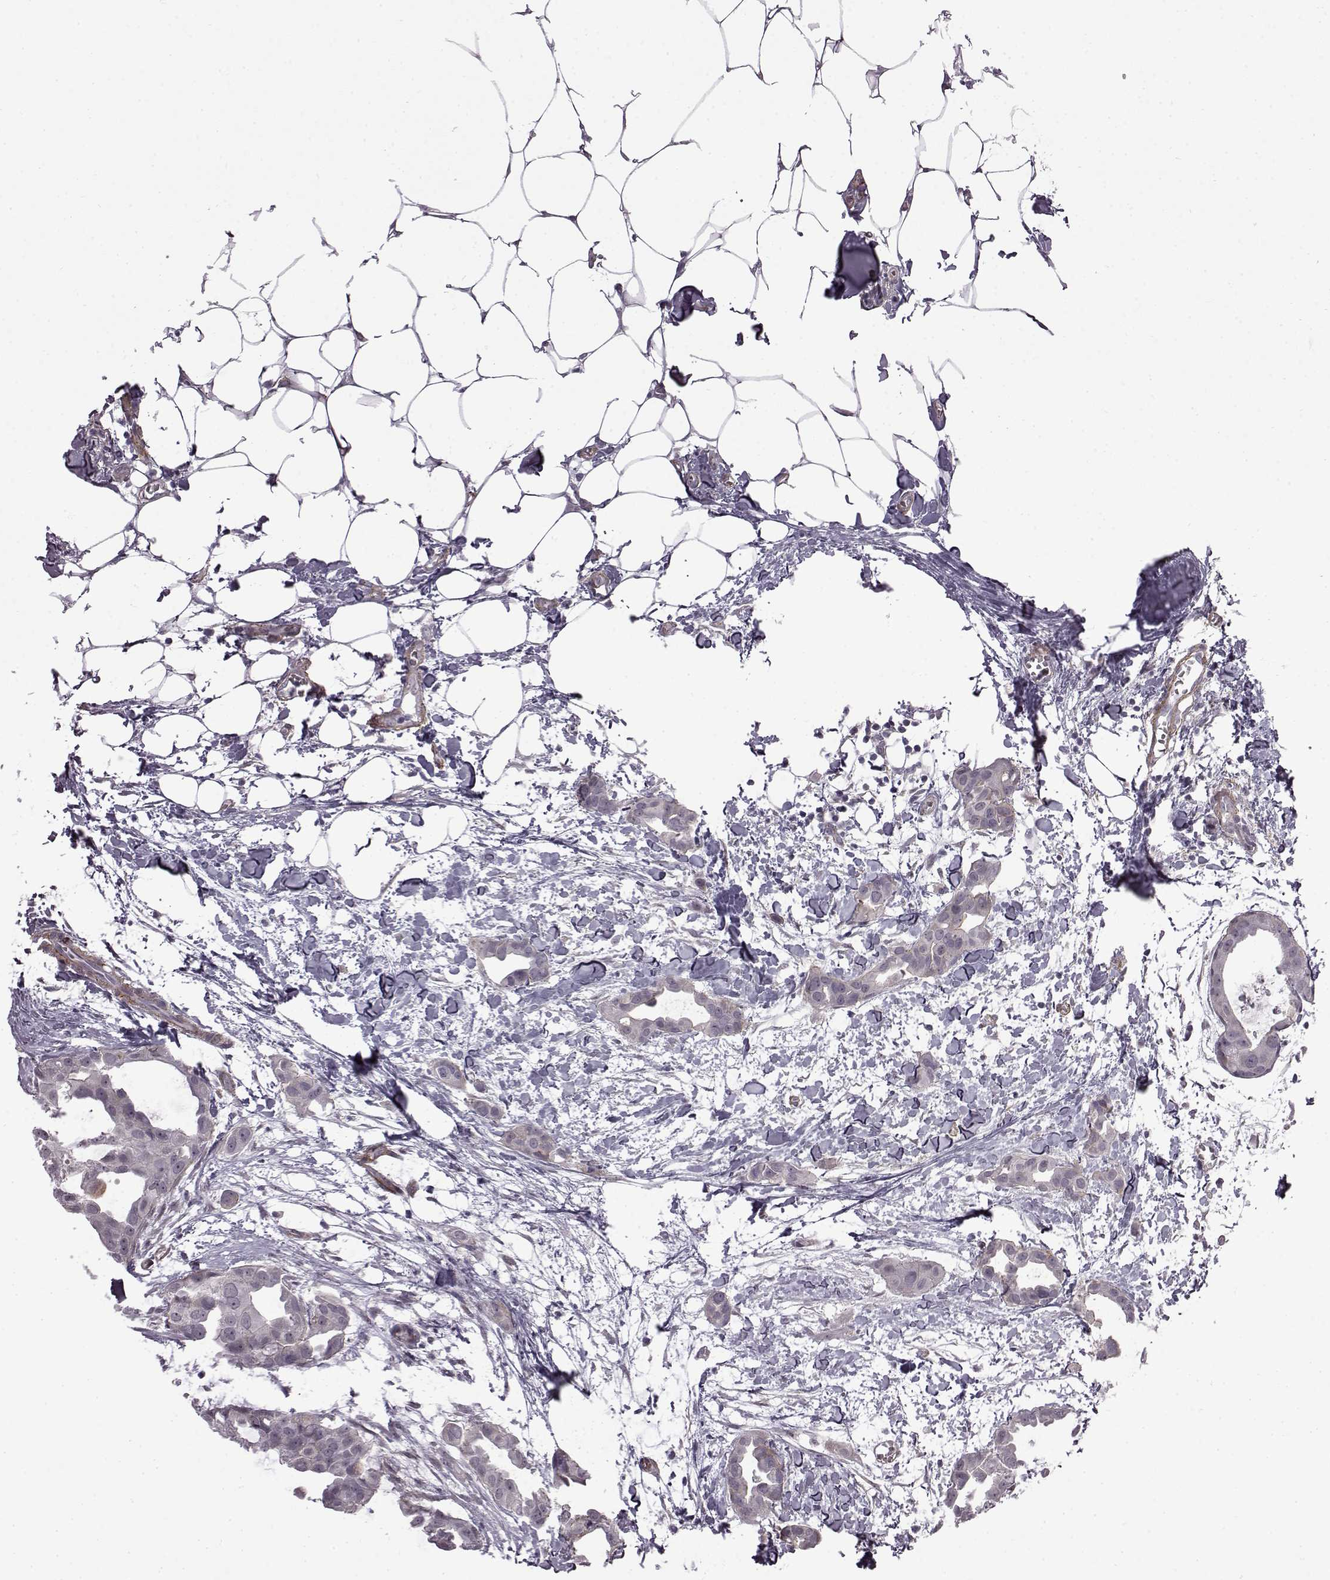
{"staining": {"intensity": "negative", "quantity": "none", "location": "none"}, "tissue": "breast cancer", "cell_type": "Tumor cells", "image_type": "cancer", "snomed": [{"axis": "morphology", "description": "Duct carcinoma"}, {"axis": "topography", "description": "Breast"}], "caption": "IHC histopathology image of neoplastic tissue: breast cancer stained with DAB displays no significant protein staining in tumor cells. The staining is performed using DAB (3,3'-diaminobenzidine) brown chromogen with nuclei counter-stained in using hematoxylin.", "gene": "SYNPO2", "patient": {"sex": "female", "age": 38}}